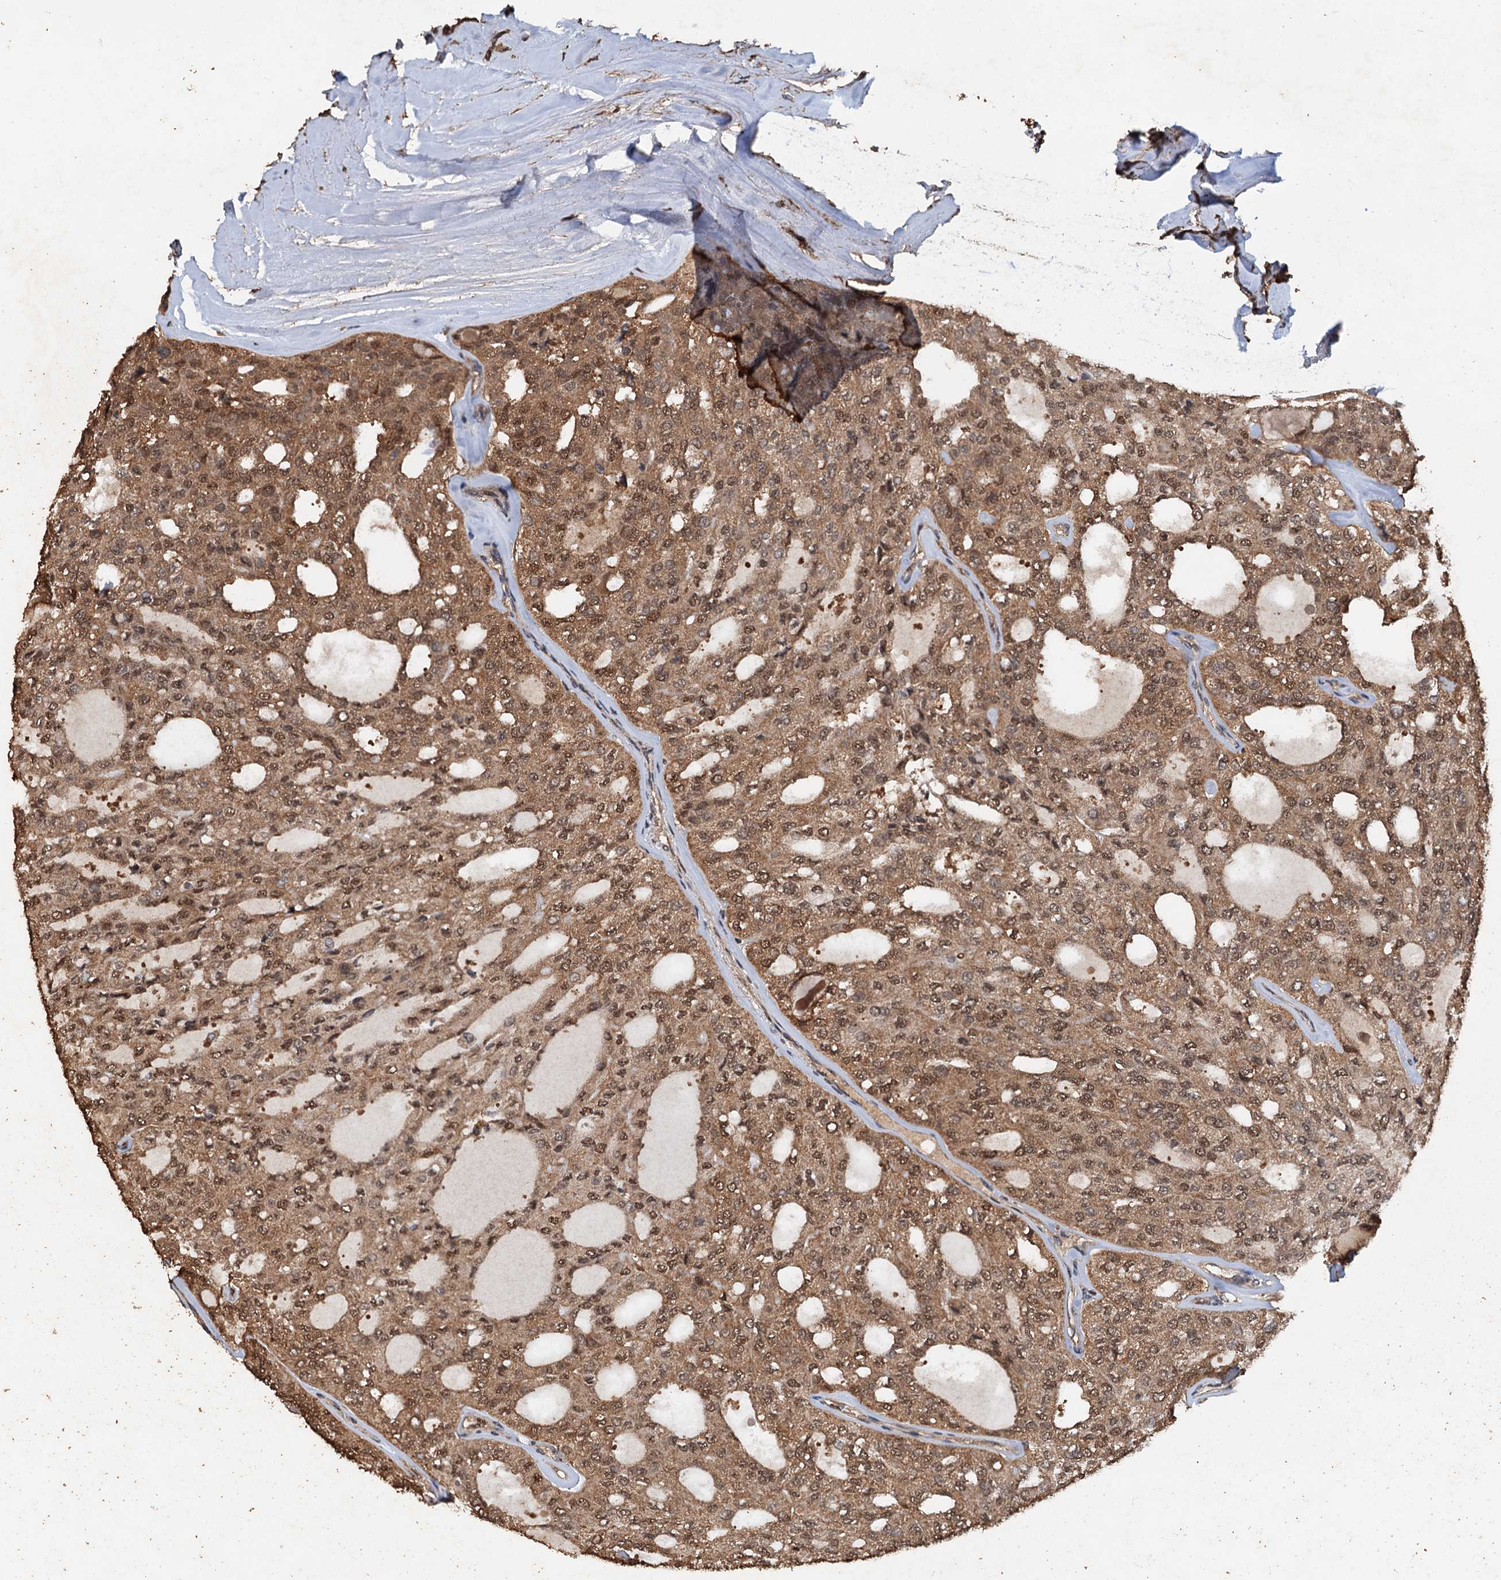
{"staining": {"intensity": "moderate", "quantity": ">75%", "location": "cytoplasmic/membranous,nuclear"}, "tissue": "thyroid cancer", "cell_type": "Tumor cells", "image_type": "cancer", "snomed": [{"axis": "morphology", "description": "Follicular adenoma carcinoma, NOS"}, {"axis": "topography", "description": "Thyroid gland"}], "caption": "Protein expression analysis of follicular adenoma carcinoma (thyroid) displays moderate cytoplasmic/membranous and nuclear positivity in approximately >75% of tumor cells. (DAB (3,3'-diaminobenzidine) IHC with brightfield microscopy, high magnification).", "gene": "PSMD9", "patient": {"sex": "male", "age": 75}}